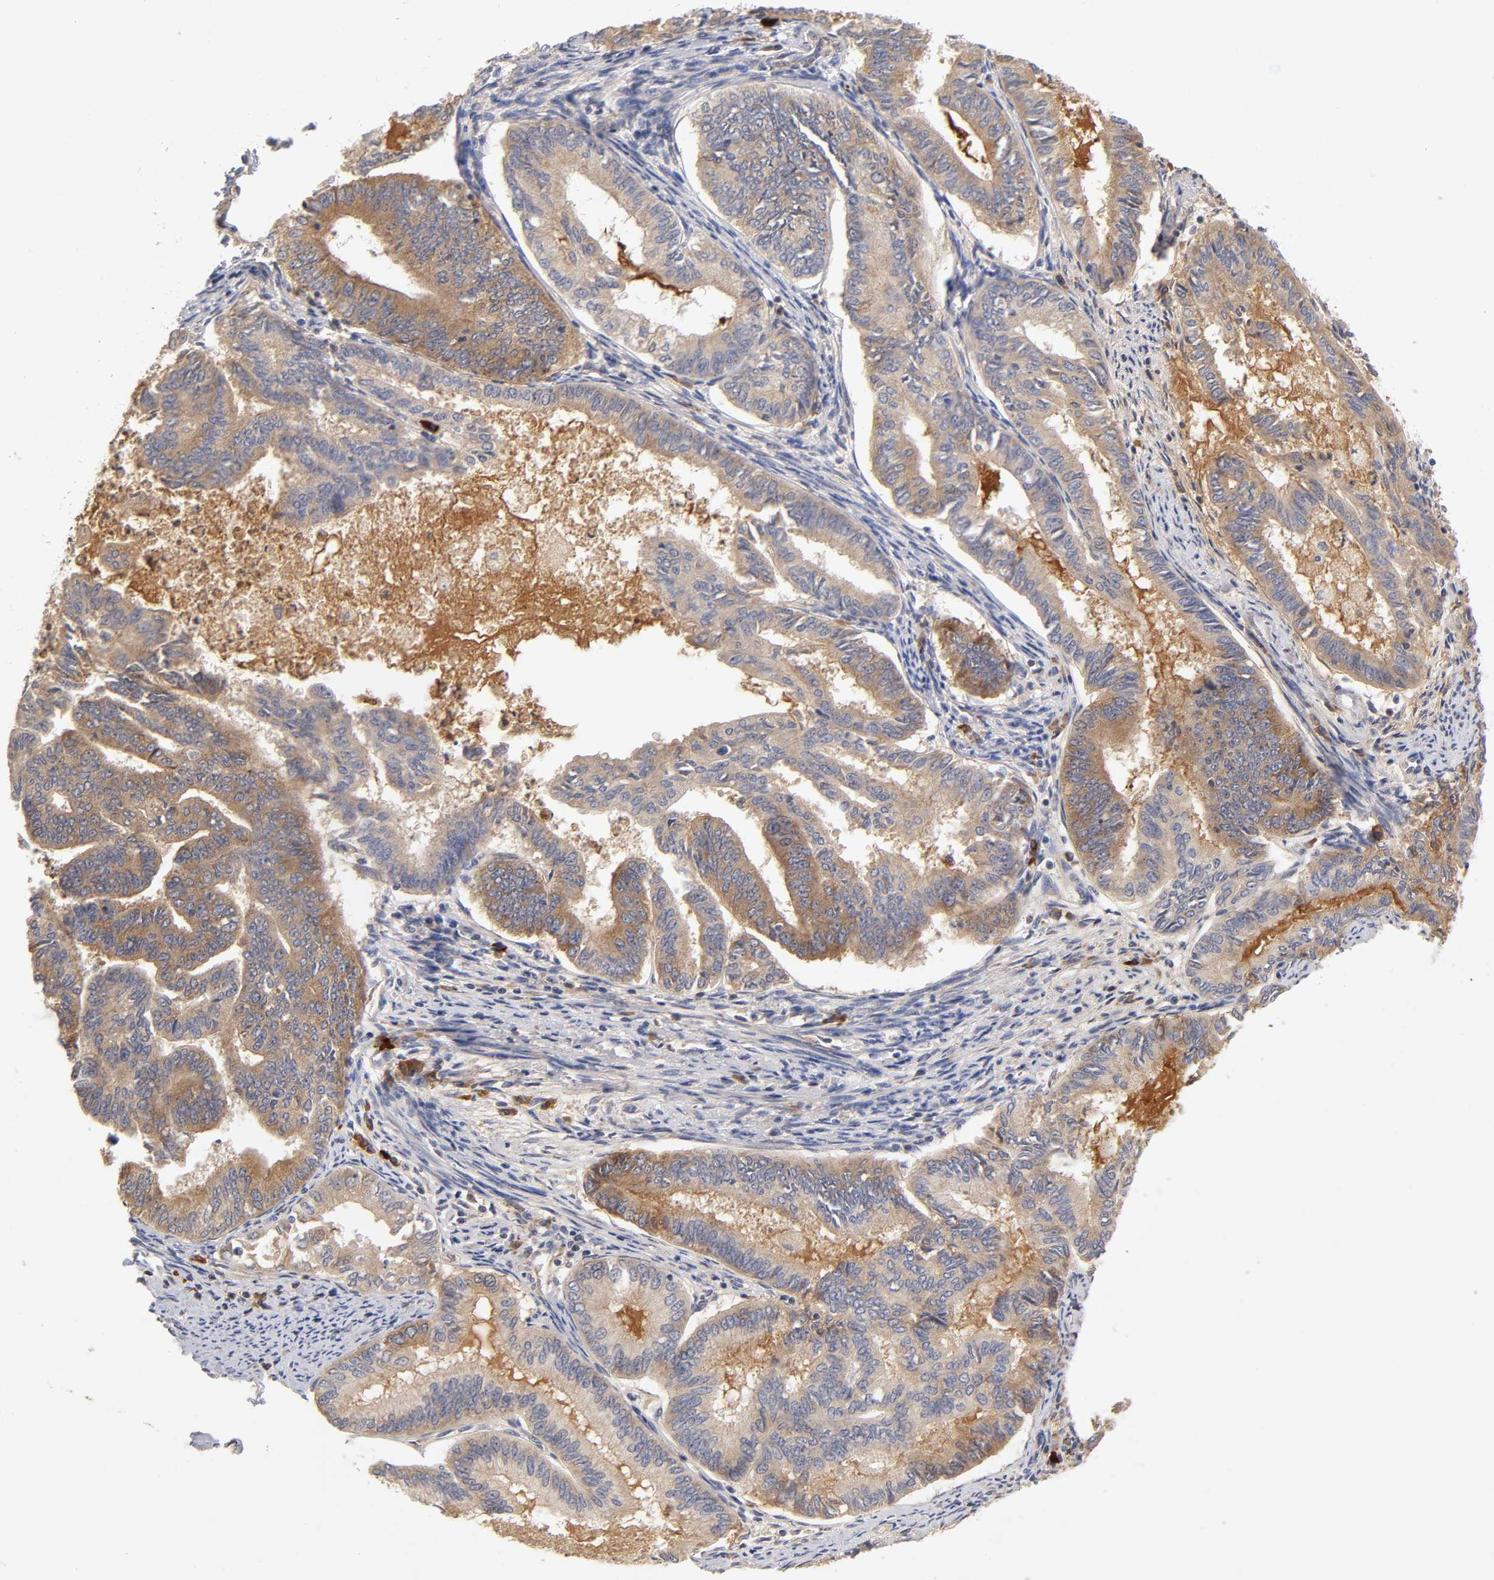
{"staining": {"intensity": "moderate", "quantity": ">75%", "location": "cytoplasmic/membranous"}, "tissue": "endometrial cancer", "cell_type": "Tumor cells", "image_type": "cancer", "snomed": [{"axis": "morphology", "description": "Adenocarcinoma, NOS"}, {"axis": "topography", "description": "Endometrium"}], "caption": "Adenocarcinoma (endometrial) stained with immunohistochemistry (IHC) exhibits moderate cytoplasmic/membranous positivity in about >75% of tumor cells.", "gene": "RPS29", "patient": {"sex": "female", "age": 86}}